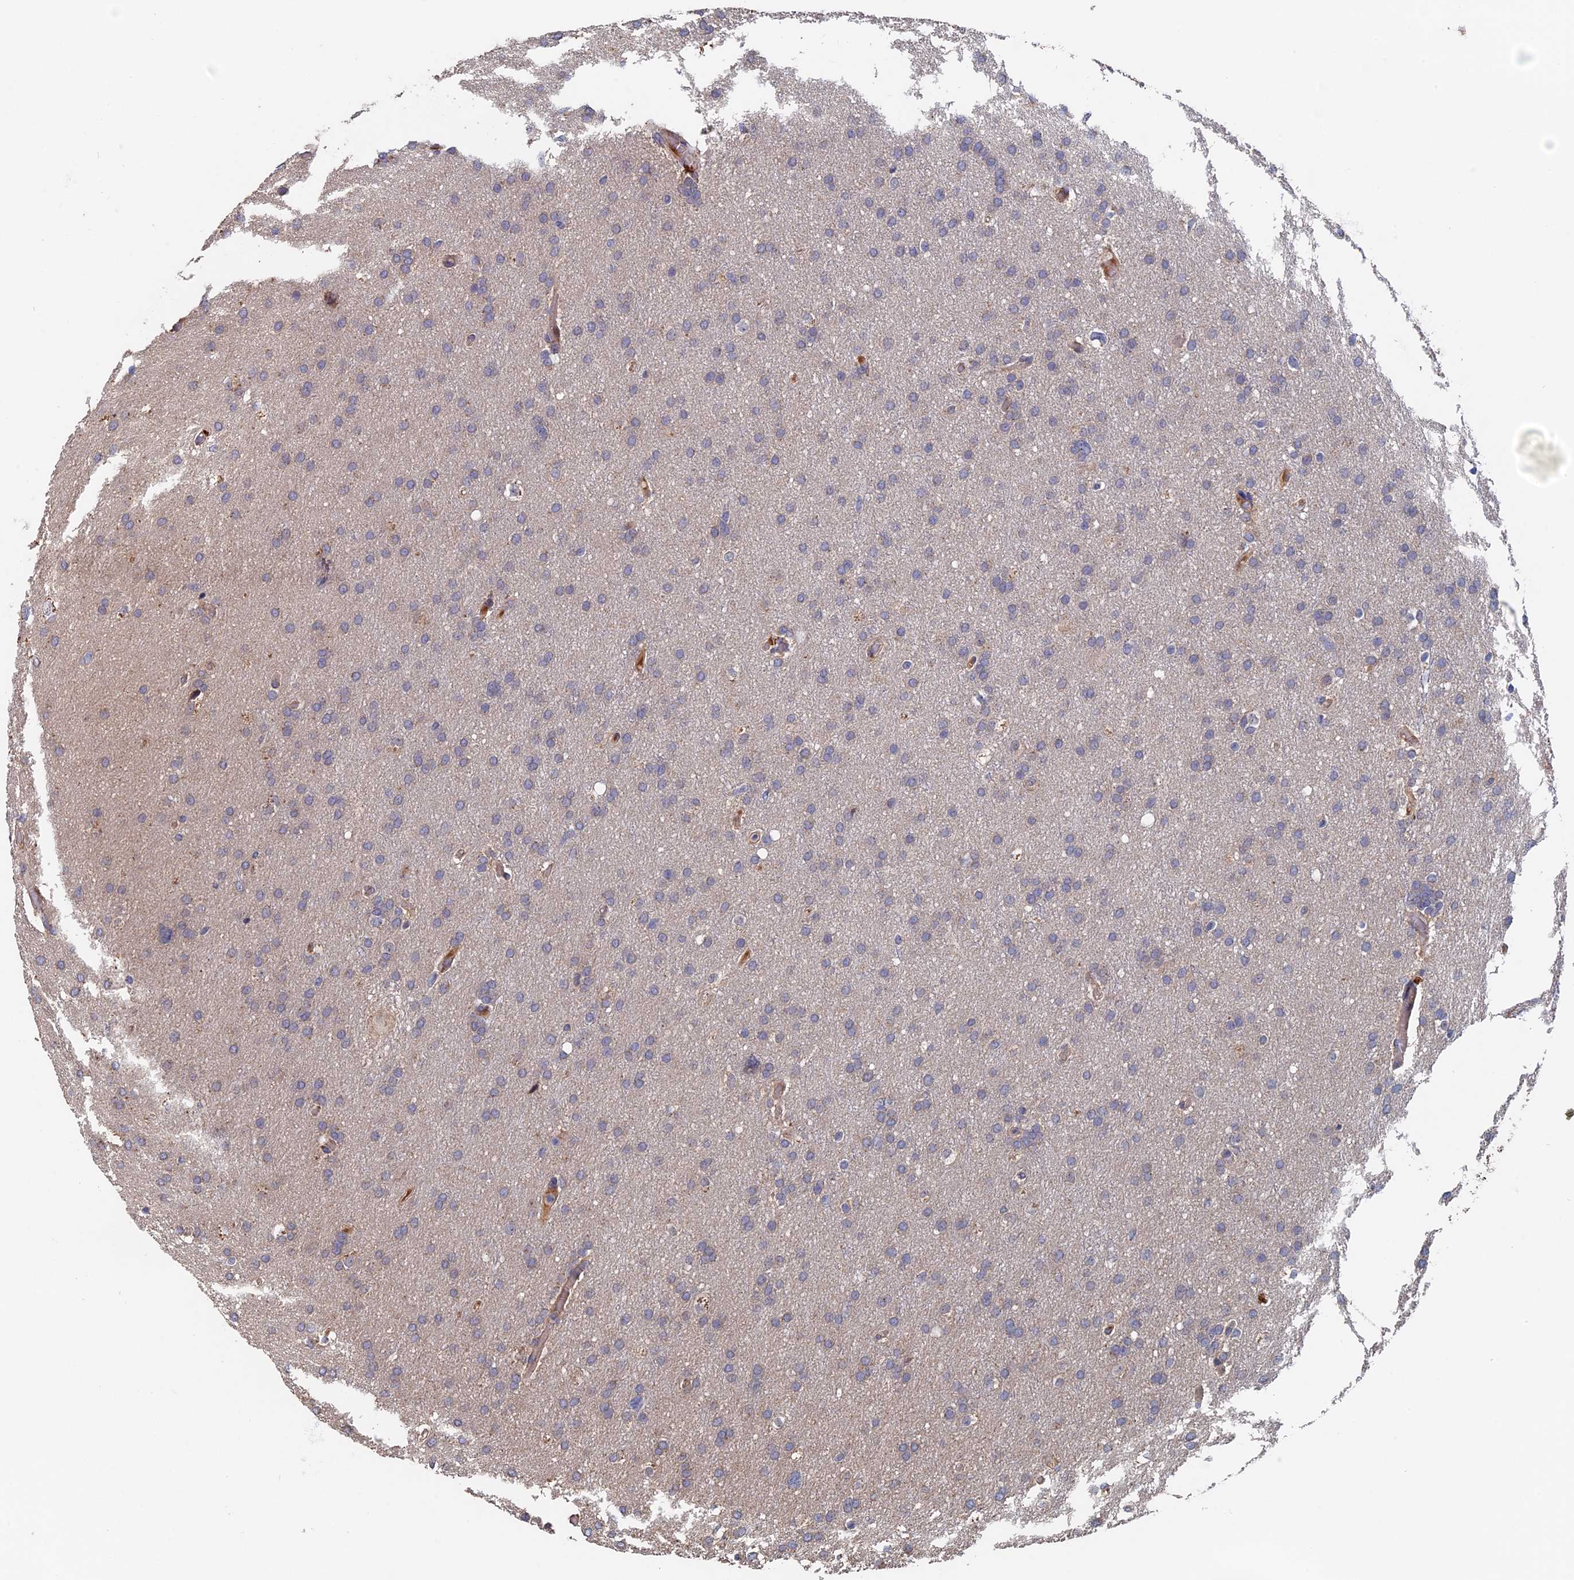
{"staining": {"intensity": "negative", "quantity": "none", "location": "none"}, "tissue": "glioma", "cell_type": "Tumor cells", "image_type": "cancer", "snomed": [{"axis": "morphology", "description": "Glioma, malignant, High grade"}, {"axis": "topography", "description": "Cerebral cortex"}], "caption": "The image shows no significant staining in tumor cells of glioma. (DAB immunohistochemistry (IHC) visualized using brightfield microscopy, high magnification).", "gene": "SLC33A1", "patient": {"sex": "female", "age": 36}}